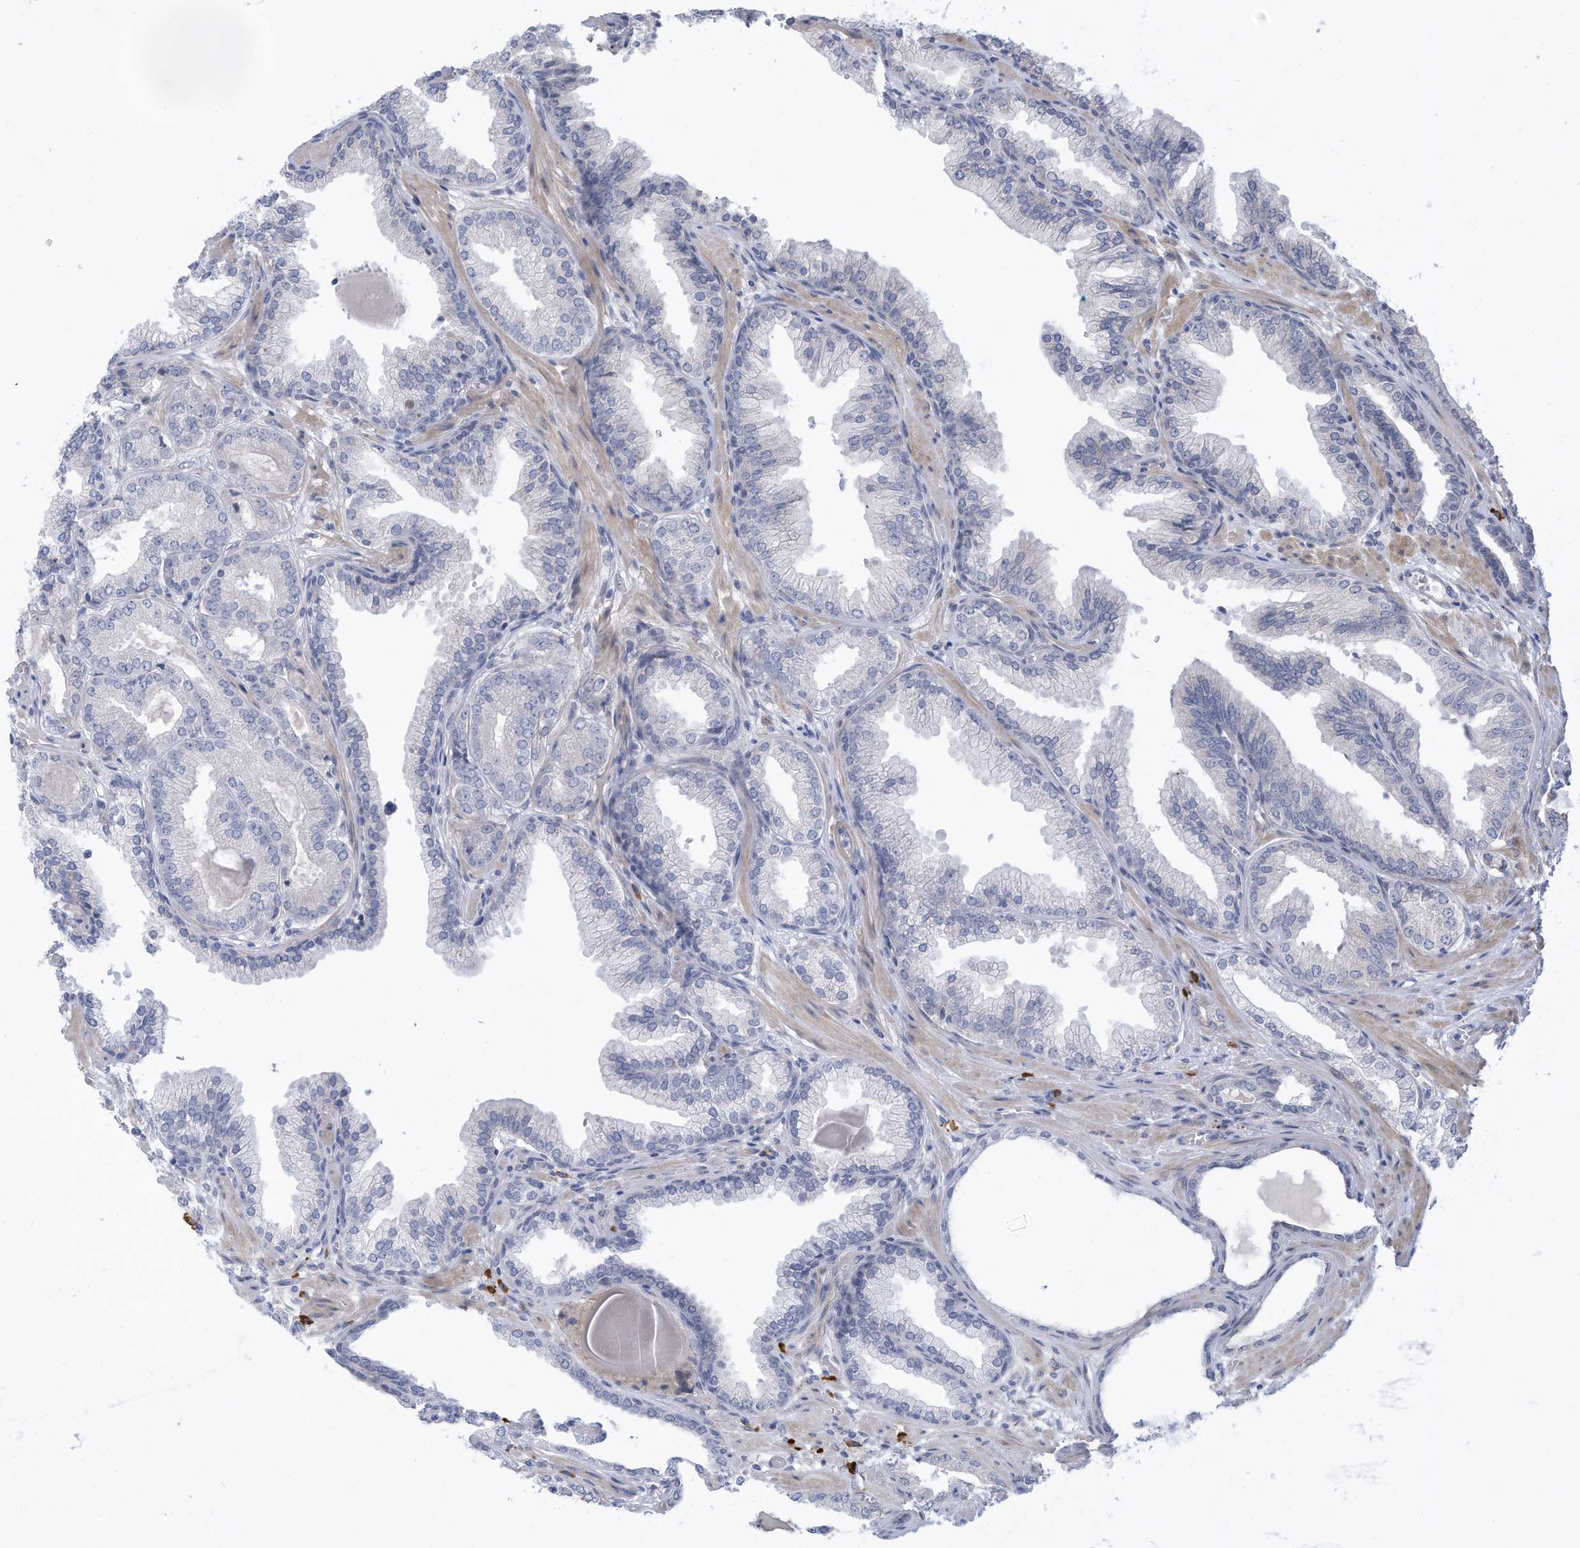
{"staining": {"intensity": "negative", "quantity": "none", "location": "none"}, "tissue": "prostate cancer", "cell_type": "Tumor cells", "image_type": "cancer", "snomed": [{"axis": "morphology", "description": "Adenocarcinoma, High grade"}, {"axis": "topography", "description": "Prostate"}], "caption": "An image of prostate adenocarcinoma (high-grade) stained for a protein demonstrates no brown staining in tumor cells.", "gene": "ZNF292", "patient": {"sex": "male", "age": 71}}